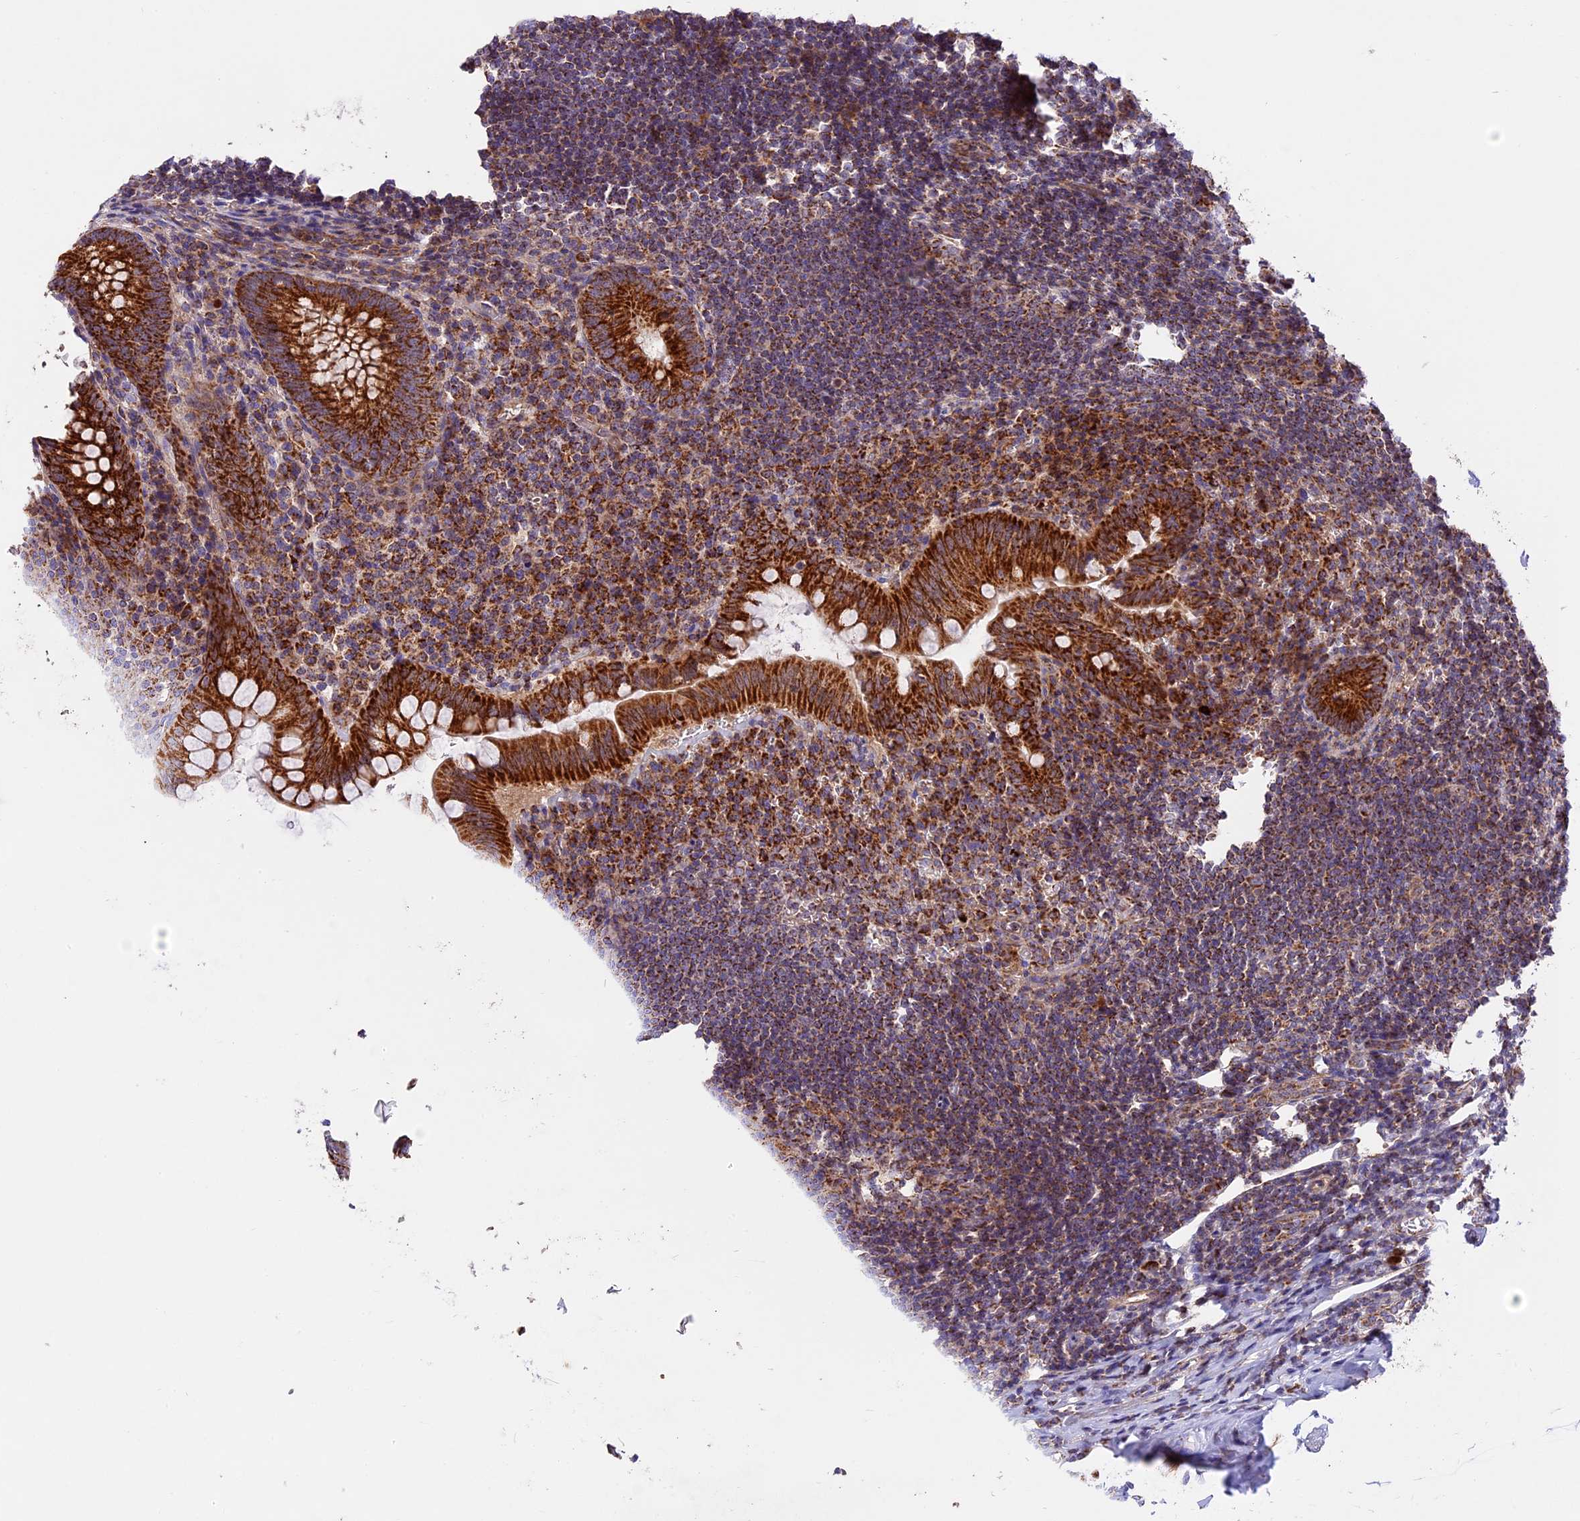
{"staining": {"intensity": "strong", "quantity": ">75%", "location": "cytoplasmic/membranous"}, "tissue": "appendix", "cell_type": "Glandular cells", "image_type": "normal", "snomed": [{"axis": "morphology", "description": "Normal tissue, NOS"}, {"axis": "topography", "description": "Appendix"}], "caption": "Immunohistochemical staining of benign appendix reveals strong cytoplasmic/membranous protein expression in approximately >75% of glandular cells. The staining was performed using DAB, with brown indicating positive protein expression. Nuclei are stained blue with hematoxylin.", "gene": "NDUFA8", "patient": {"sex": "female", "age": 33}}